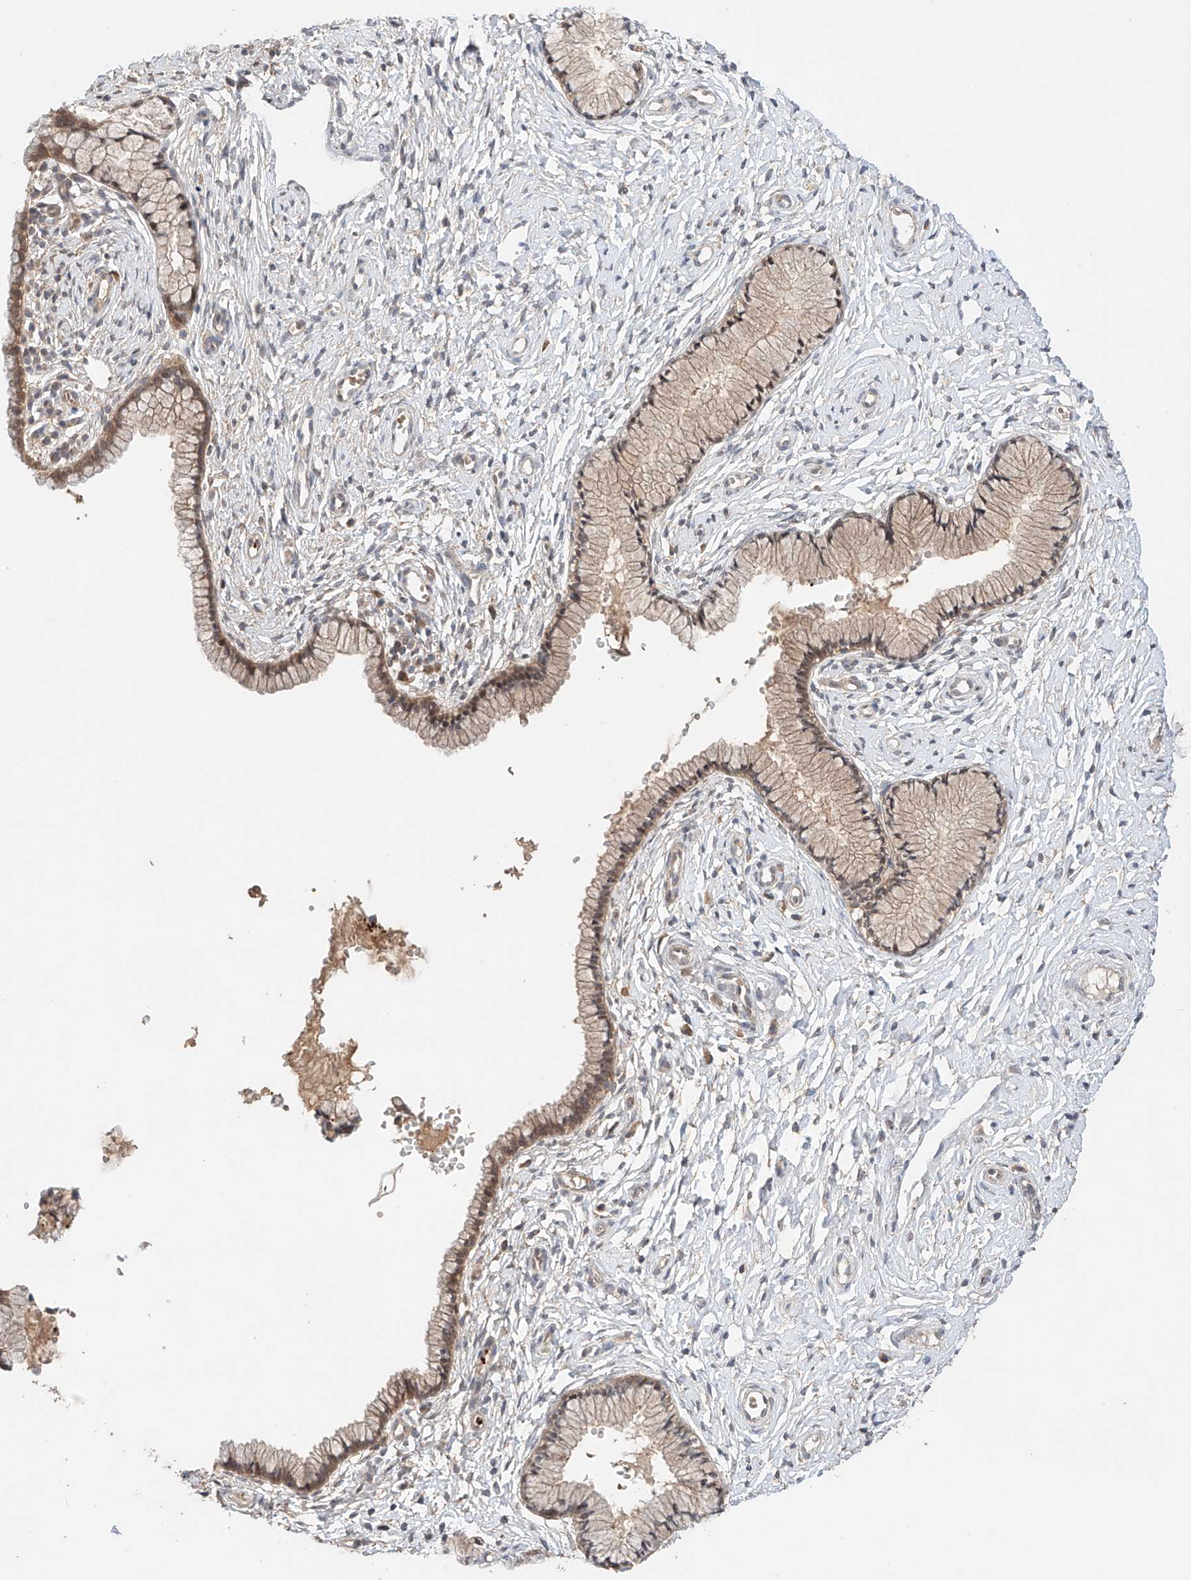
{"staining": {"intensity": "moderate", "quantity": "25%-75%", "location": "cytoplasmic/membranous,nuclear"}, "tissue": "cervix", "cell_type": "Glandular cells", "image_type": "normal", "snomed": [{"axis": "morphology", "description": "Normal tissue, NOS"}, {"axis": "topography", "description": "Cervix"}], "caption": "Cervix stained with immunohistochemistry (IHC) exhibits moderate cytoplasmic/membranous,nuclear expression in approximately 25%-75% of glandular cells. (DAB IHC with brightfield microscopy, high magnification).", "gene": "ZFHX2", "patient": {"sex": "female", "age": 33}}